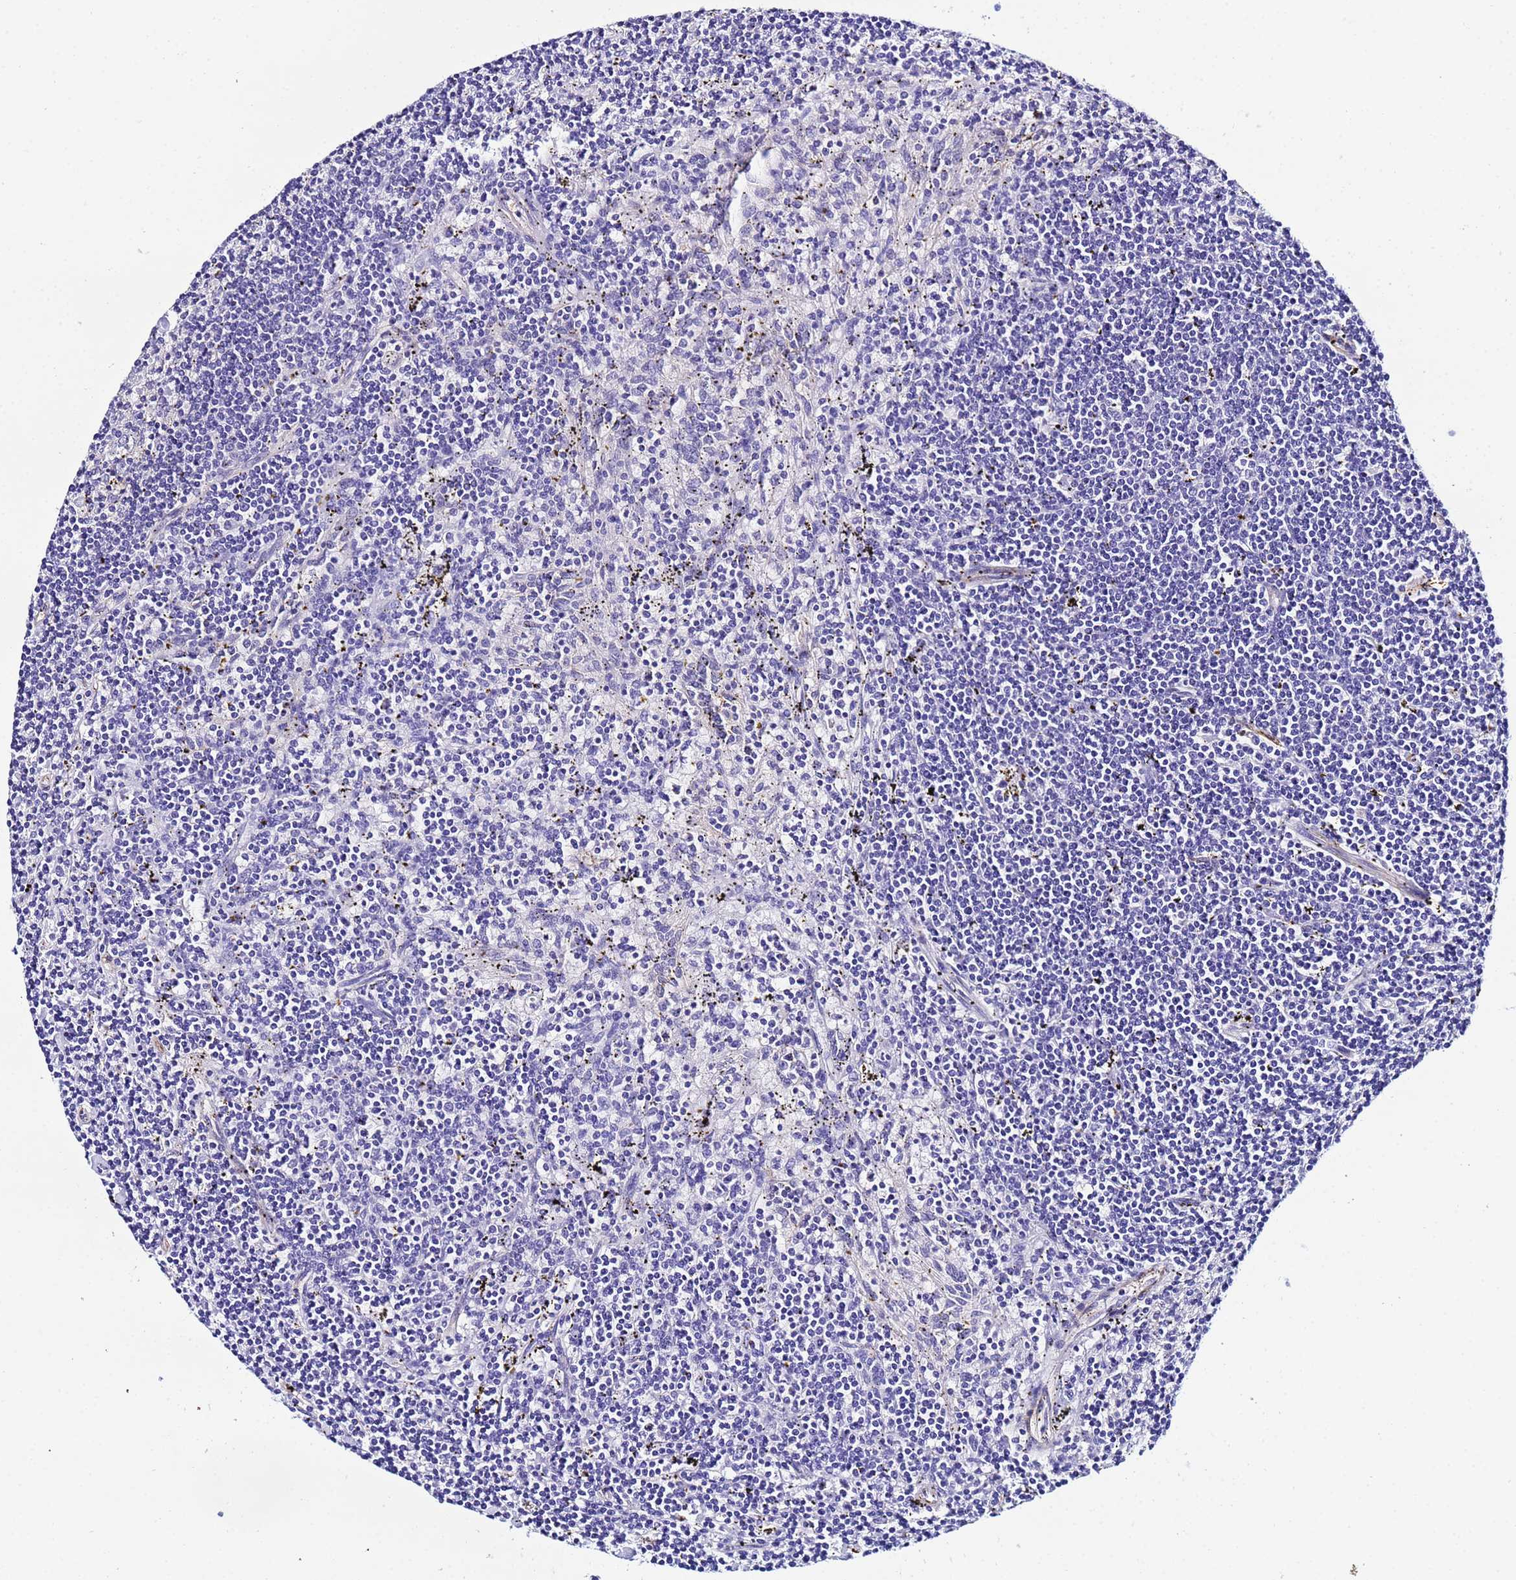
{"staining": {"intensity": "negative", "quantity": "none", "location": "none"}, "tissue": "lymphoma", "cell_type": "Tumor cells", "image_type": "cancer", "snomed": [{"axis": "morphology", "description": "Malignant lymphoma, non-Hodgkin's type, Low grade"}, {"axis": "topography", "description": "Spleen"}], "caption": "Immunohistochemistry of human lymphoma reveals no staining in tumor cells. (Stains: DAB IHC with hematoxylin counter stain, Microscopy: brightfield microscopy at high magnification).", "gene": "DEFB104A", "patient": {"sex": "male", "age": 76}}